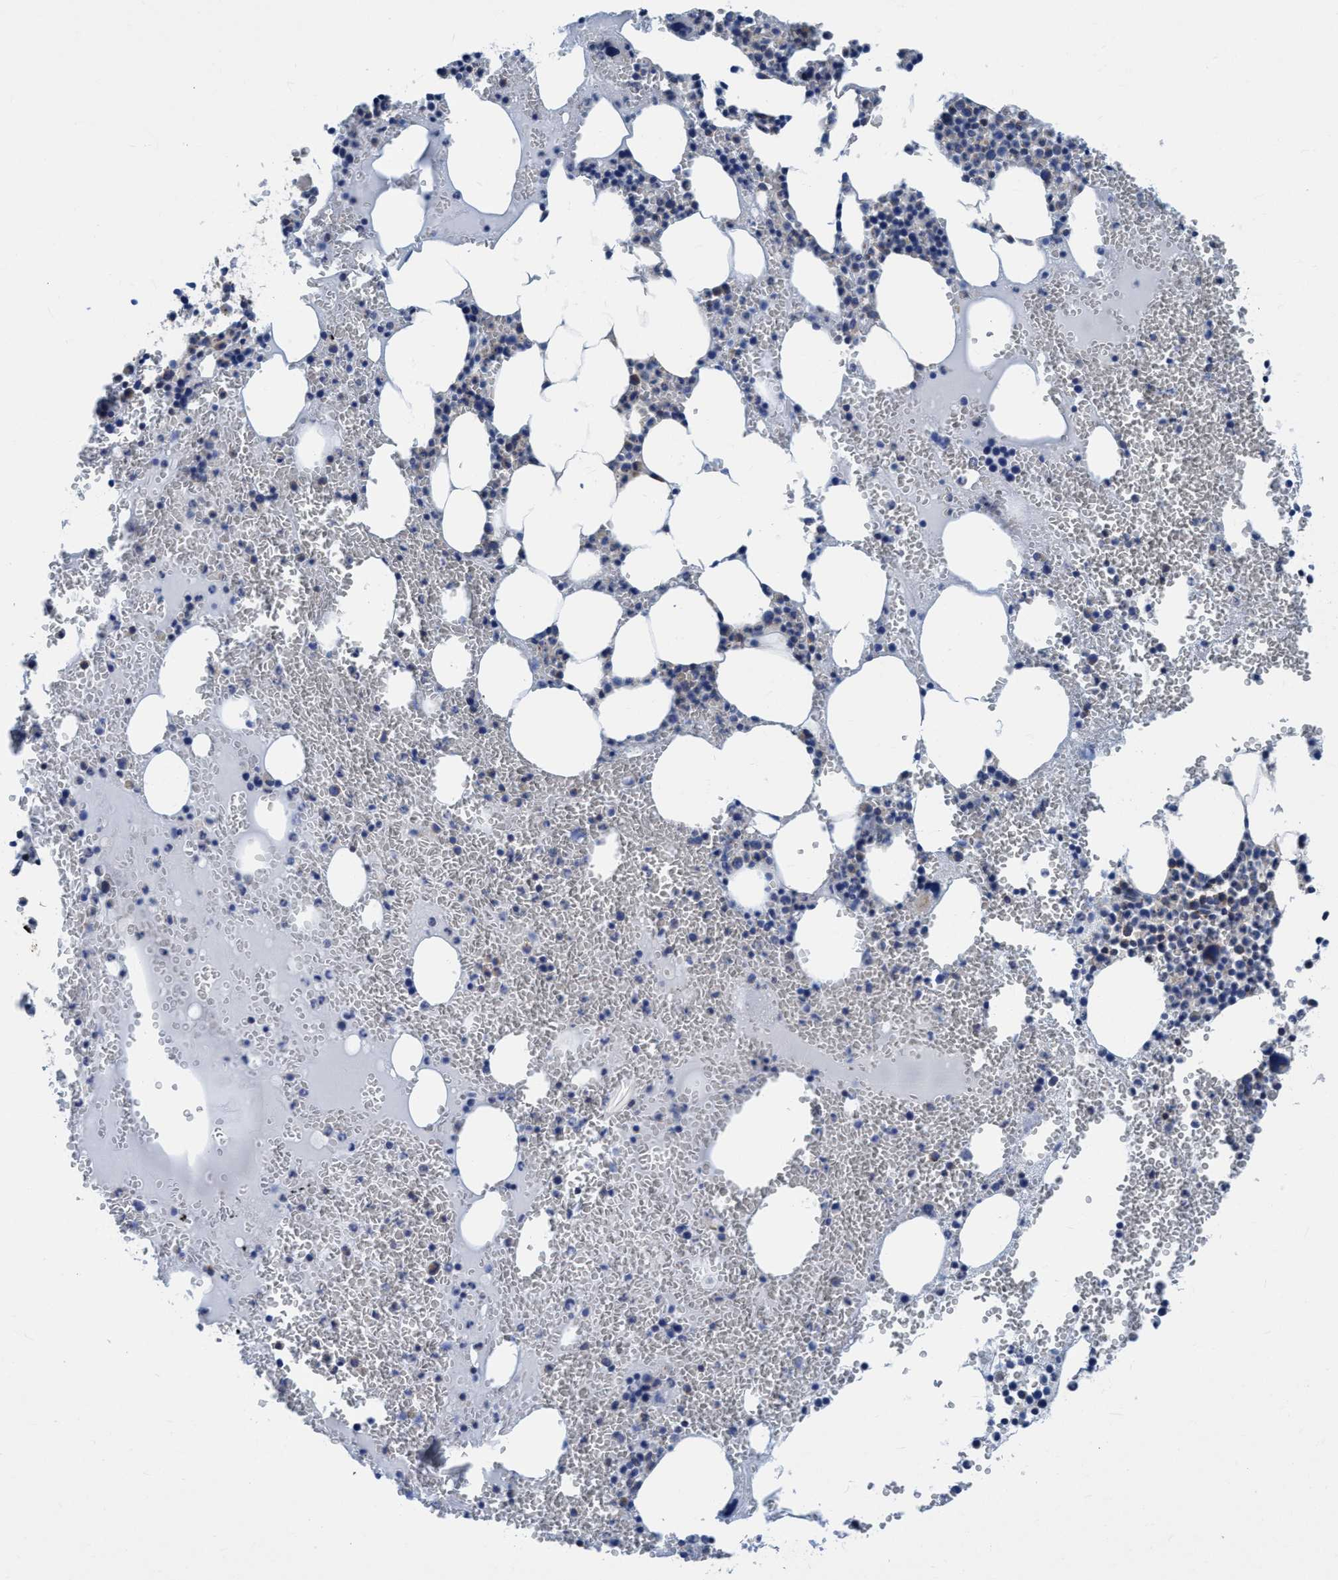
{"staining": {"intensity": "moderate", "quantity": "25%-75%", "location": "cytoplasmic/membranous"}, "tissue": "bone marrow", "cell_type": "Hematopoietic cells", "image_type": "normal", "snomed": [{"axis": "morphology", "description": "Normal tissue, NOS"}, {"axis": "morphology", "description": "Inflammation, NOS"}, {"axis": "topography", "description": "Bone marrow"}], "caption": "A brown stain highlights moderate cytoplasmic/membranous staining of a protein in hematopoietic cells of unremarkable human bone marrow. (DAB (3,3'-diaminobenzidine) = brown stain, brightfield microscopy at high magnification).", "gene": "NMT1", "patient": {"sex": "female", "age": 67}}